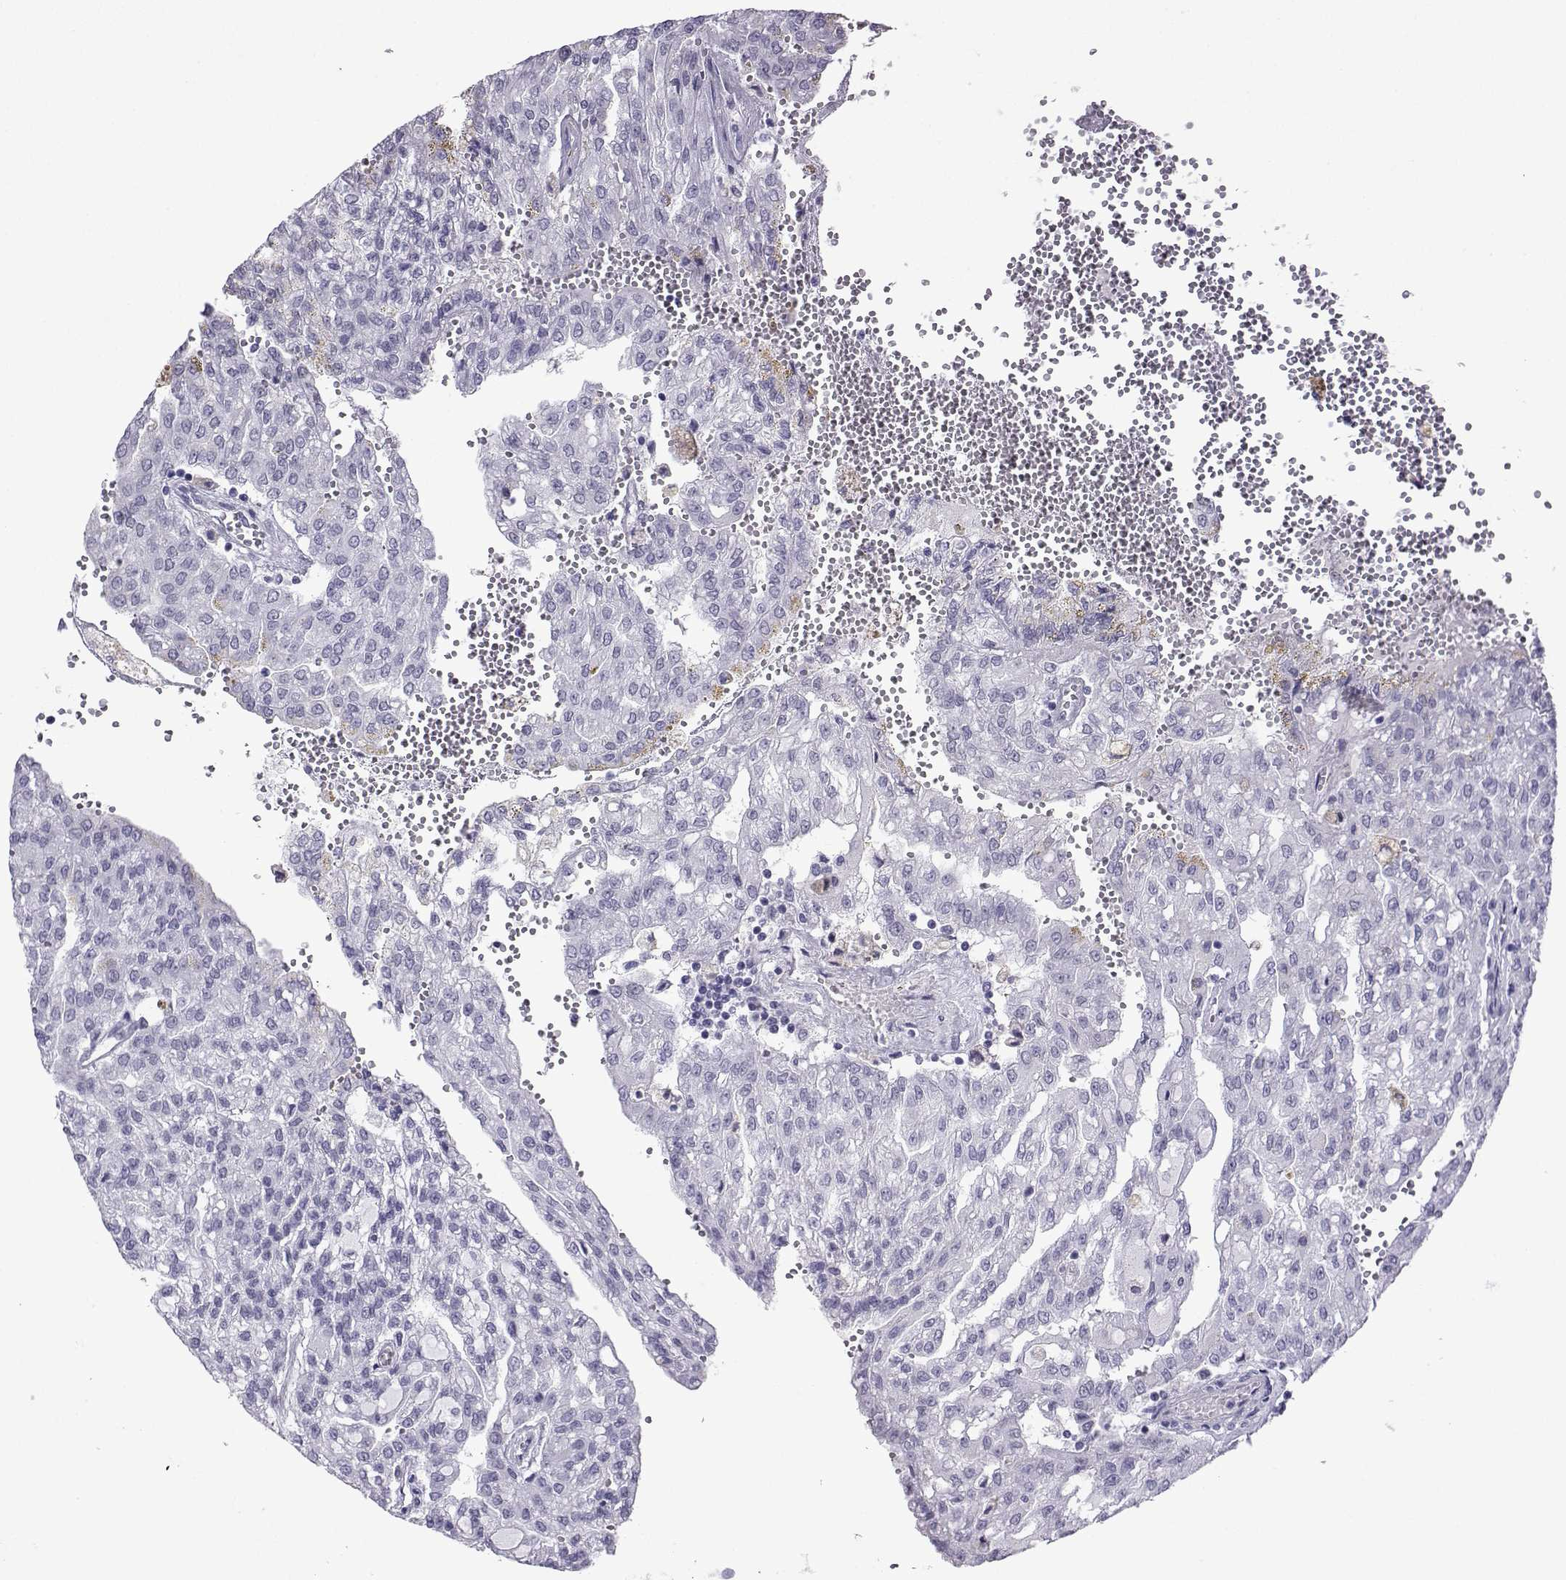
{"staining": {"intensity": "negative", "quantity": "none", "location": "none"}, "tissue": "renal cancer", "cell_type": "Tumor cells", "image_type": "cancer", "snomed": [{"axis": "morphology", "description": "Adenocarcinoma, NOS"}, {"axis": "topography", "description": "Kidney"}], "caption": "This is an immunohistochemistry photomicrograph of human renal cancer (adenocarcinoma). There is no expression in tumor cells.", "gene": "LORICRIN", "patient": {"sex": "male", "age": 63}}